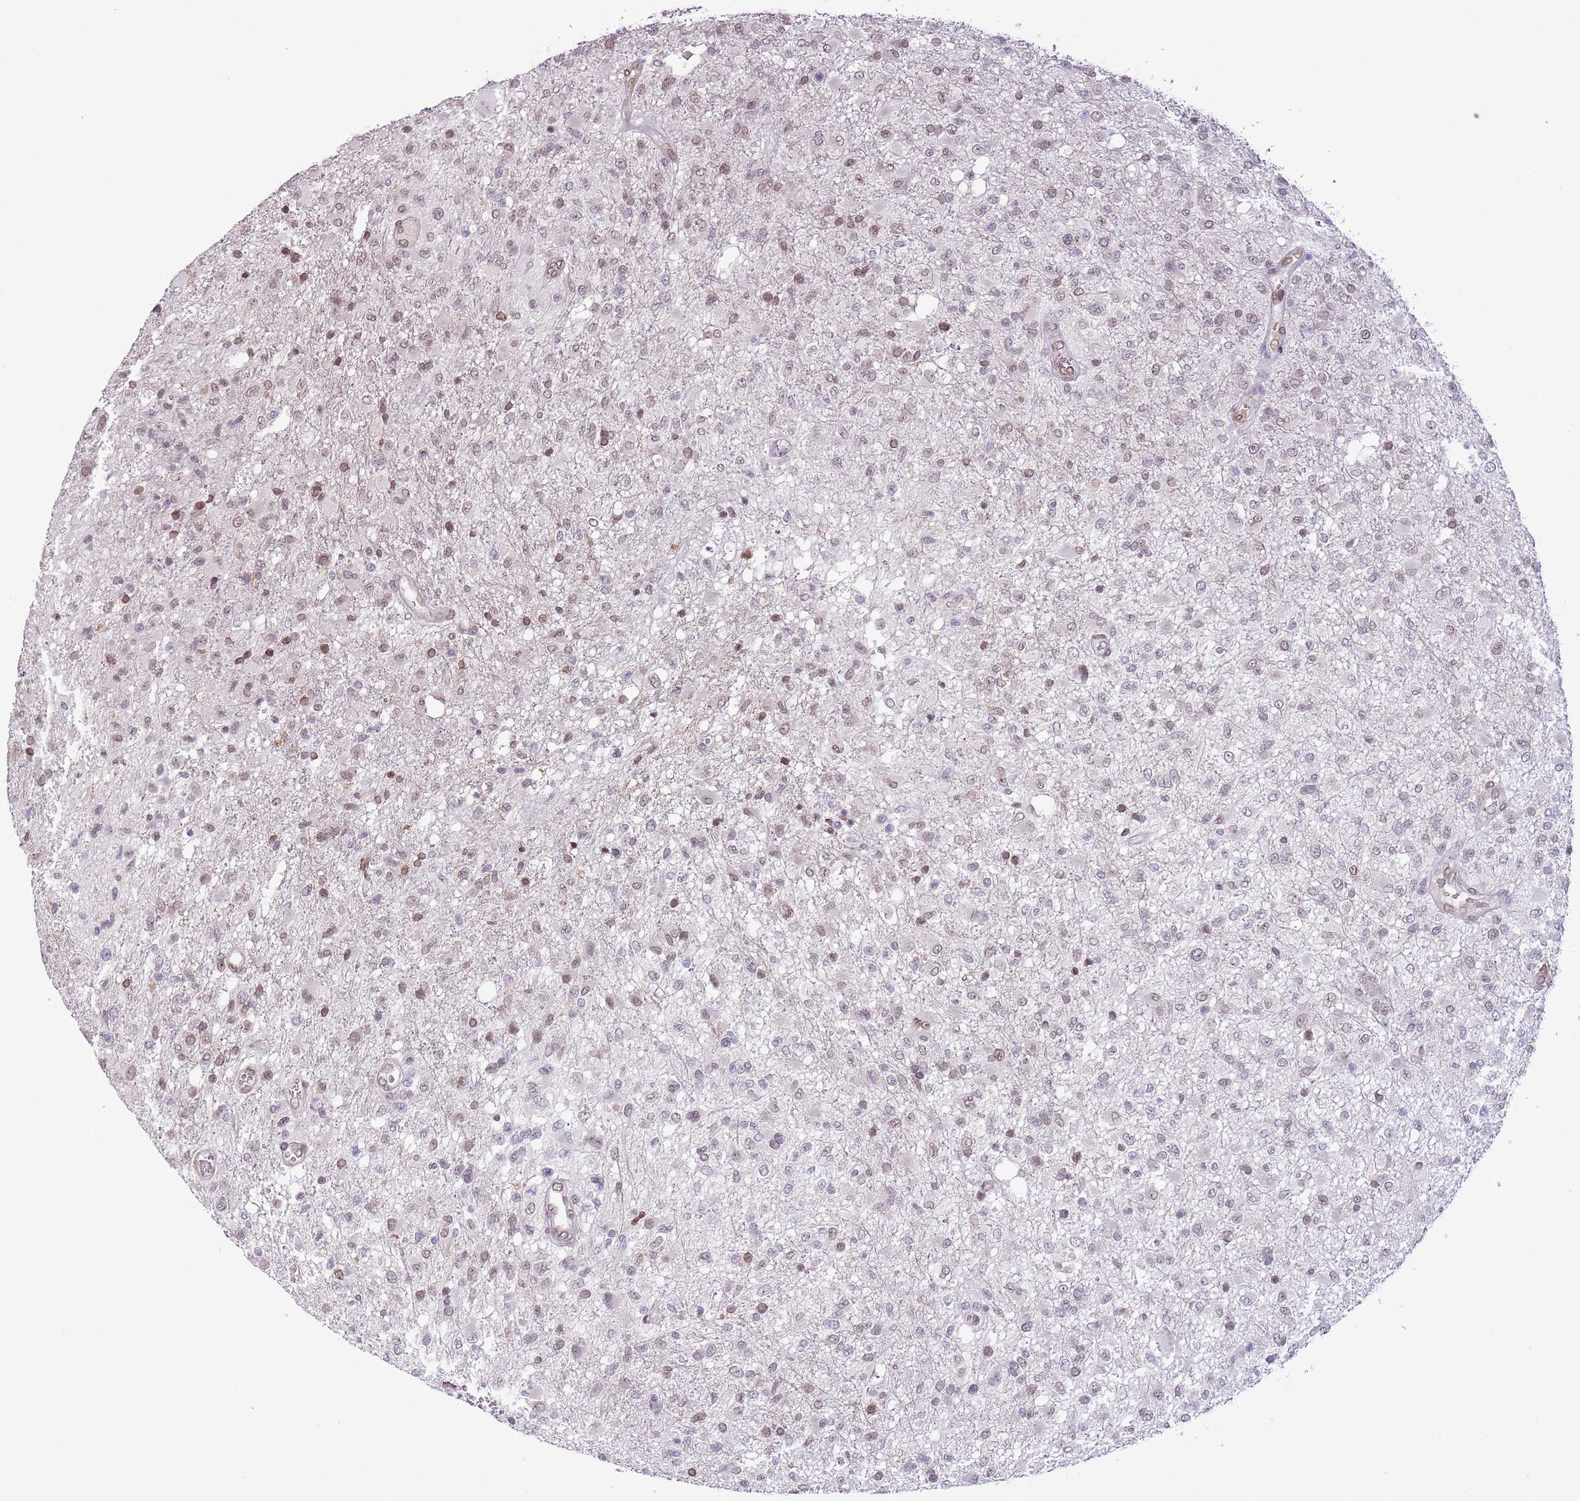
{"staining": {"intensity": "moderate", "quantity": "25%-75%", "location": "cytoplasmic/membranous,nuclear"}, "tissue": "glioma", "cell_type": "Tumor cells", "image_type": "cancer", "snomed": [{"axis": "morphology", "description": "Glioma, malignant, High grade"}, {"axis": "topography", "description": "Brain"}], "caption": "A histopathology image of human glioma stained for a protein shows moderate cytoplasmic/membranous and nuclear brown staining in tumor cells.", "gene": "ZGLP1", "patient": {"sex": "female", "age": 74}}